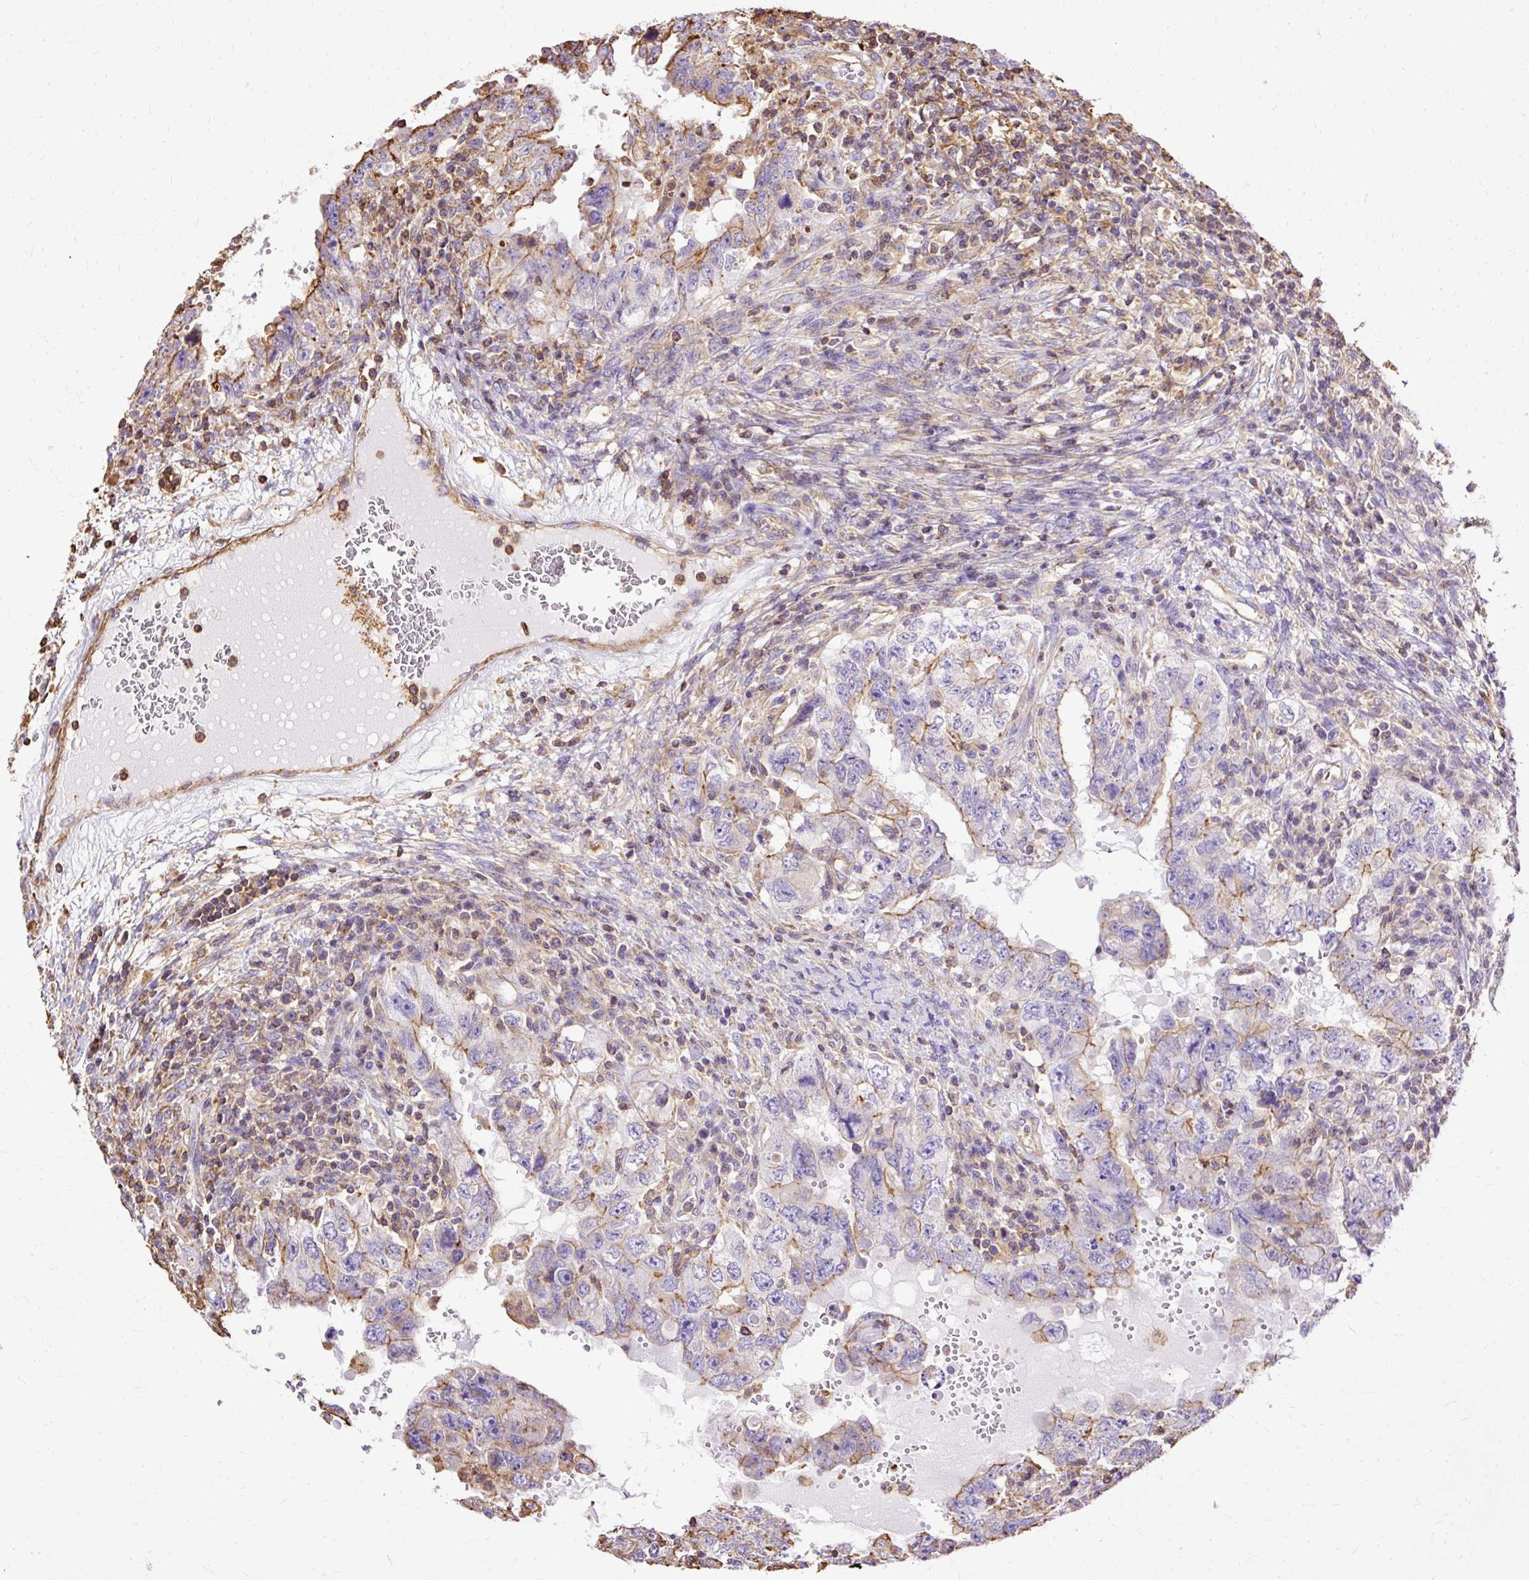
{"staining": {"intensity": "moderate", "quantity": "<25%", "location": "cytoplasmic/membranous"}, "tissue": "testis cancer", "cell_type": "Tumor cells", "image_type": "cancer", "snomed": [{"axis": "morphology", "description": "Carcinoma, Embryonal, NOS"}, {"axis": "topography", "description": "Testis"}], "caption": "This histopathology image reveals immunohistochemistry staining of human embryonal carcinoma (testis), with low moderate cytoplasmic/membranous staining in approximately <25% of tumor cells.", "gene": "KLHL11", "patient": {"sex": "male", "age": 26}}